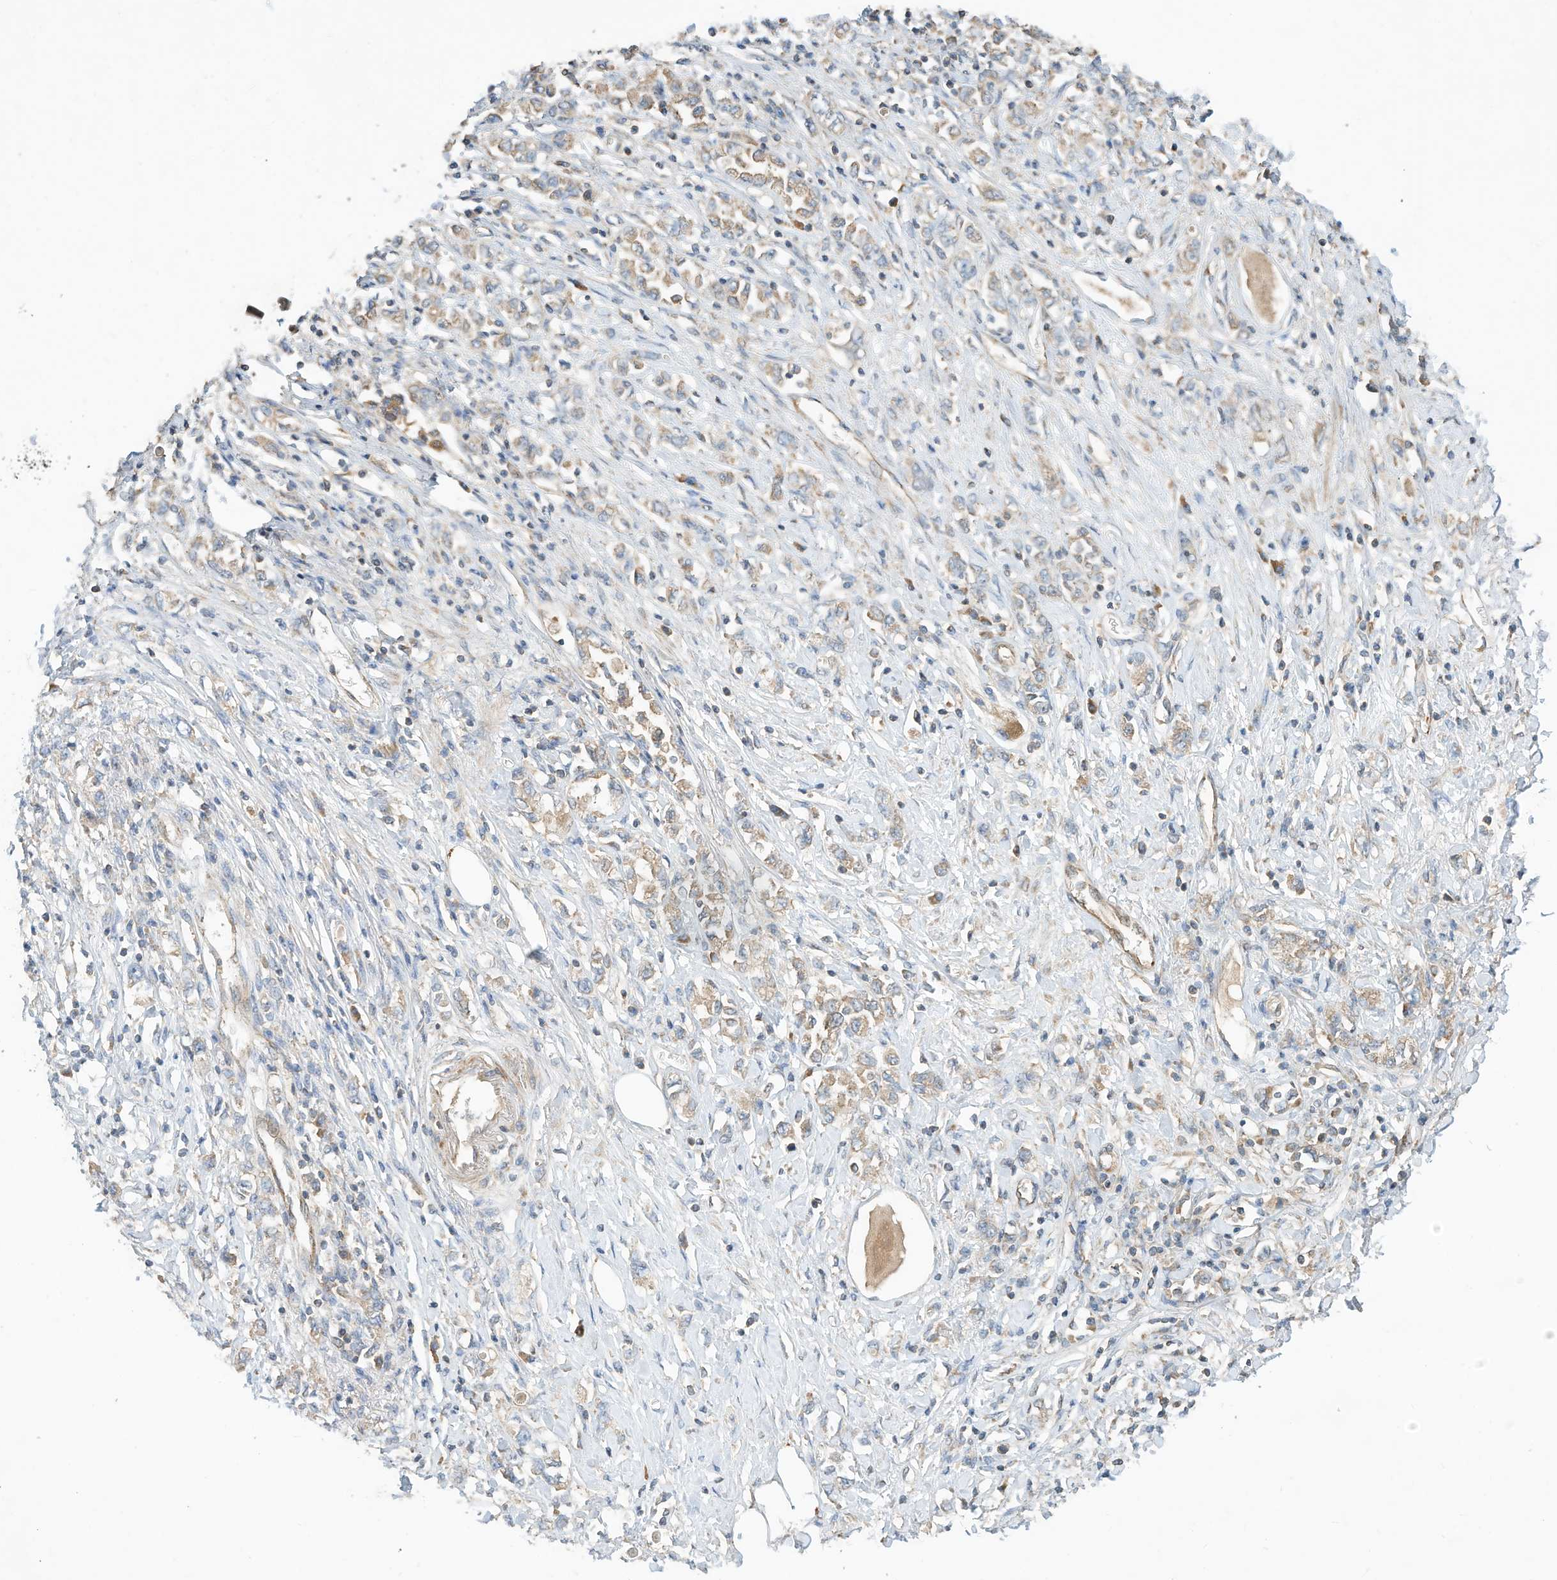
{"staining": {"intensity": "moderate", "quantity": ">75%", "location": "cytoplasmic/membranous"}, "tissue": "stomach cancer", "cell_type": "Tumor cells", "image_type": "cancer", "snomed": [{"axis": "morphology", "description": "Adenocarcinoma, NOS"}, {"axis": "topography", "description": "Stomach"}], "caption": "DAB immunohistochemical staining of stomach cancer shows moderate cytoplasmic/membranous protein expression in about >75% of tumor cells. The protein is shown in brown color, while the nuclei are stained blue.", "gene": "CPAMD8", "patient": {"sex": "female", "age": 76}}